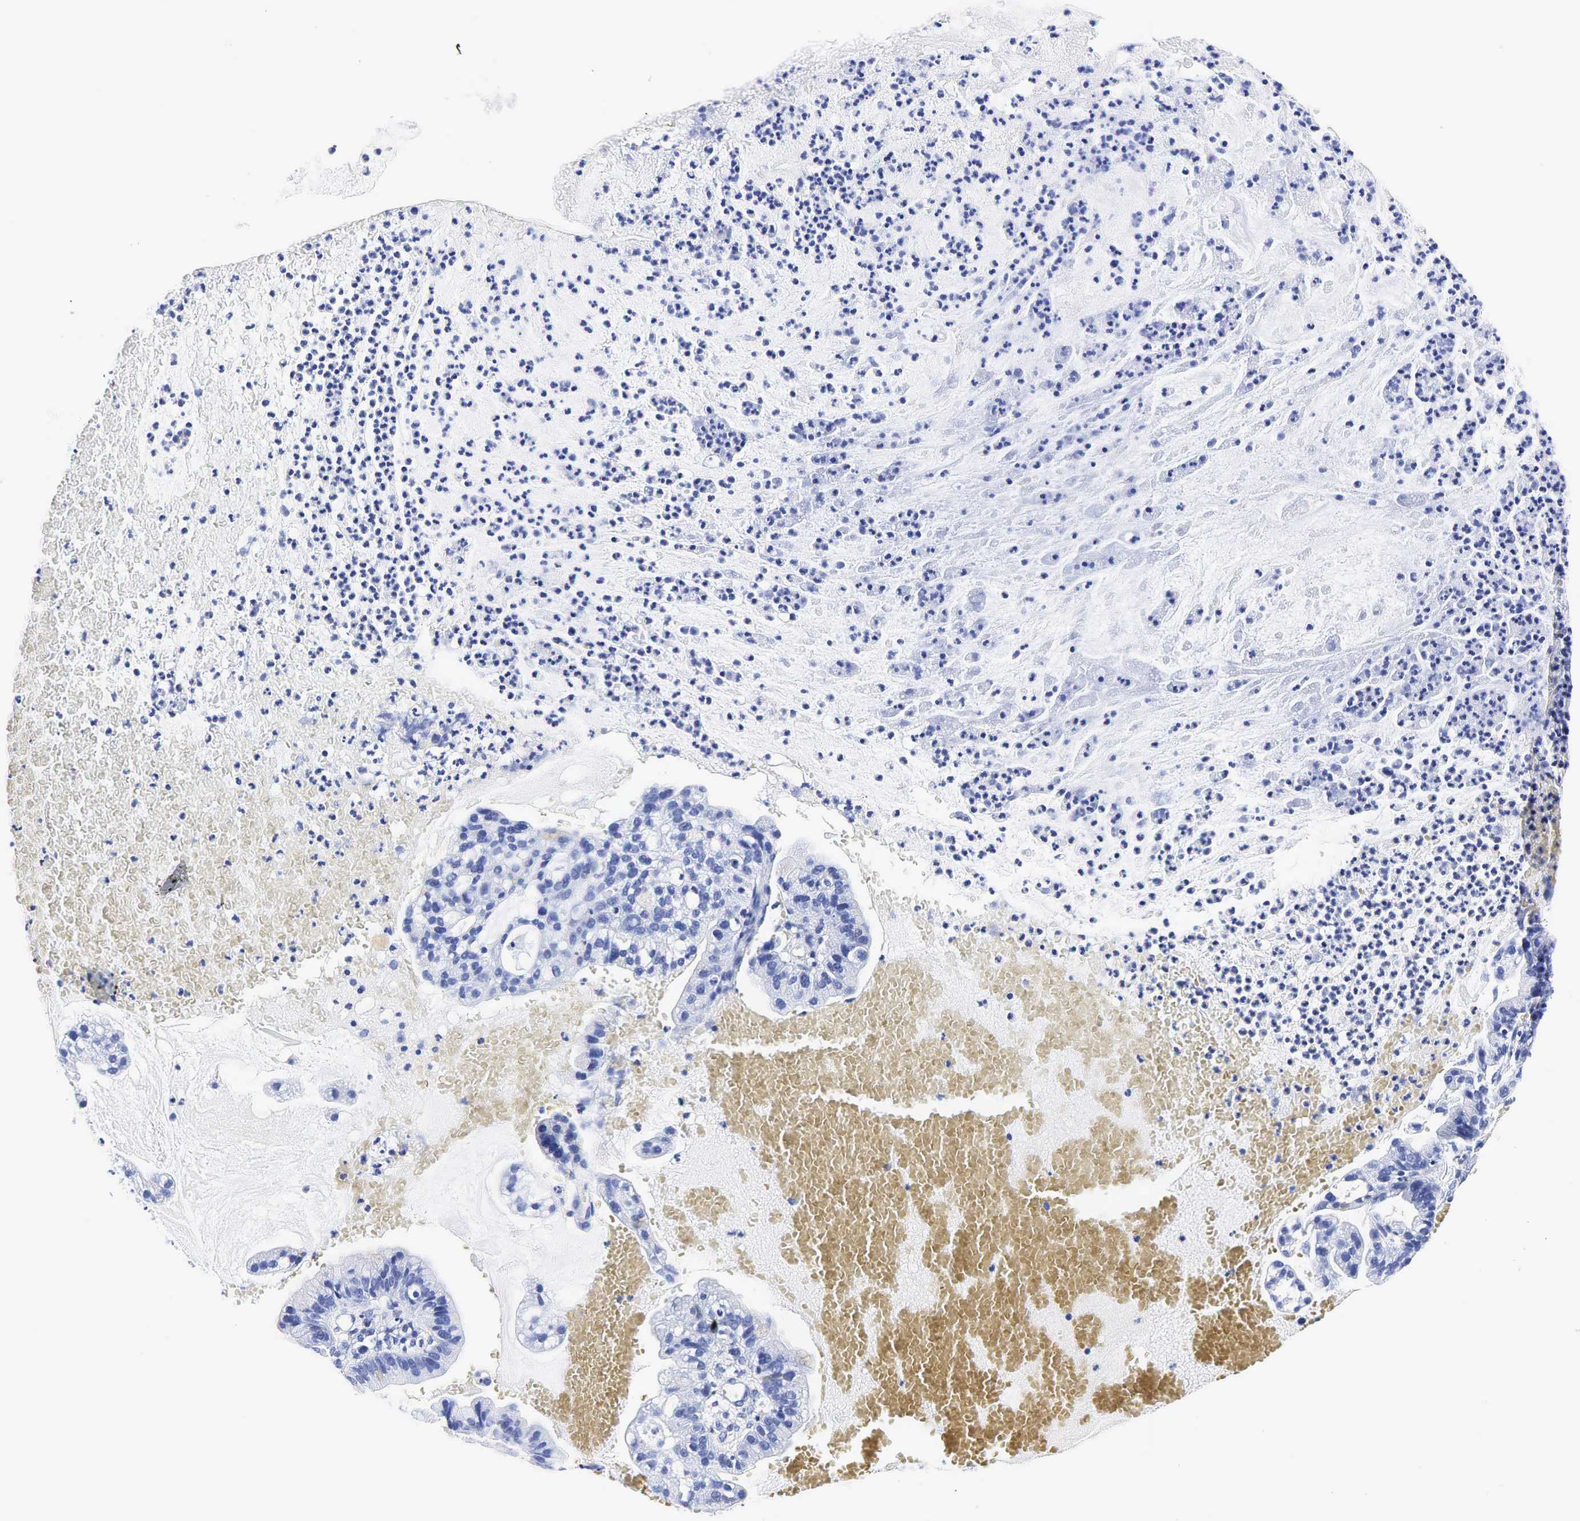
{"staining": {"intensity": "negative", "quantity": "none", "location": "none"}, "tissue": "cervical cancer", "cell_type": "Tumor cells", "image_type": "cancer", "snomed": [{"axis": "morphology", "description": "Adenocarcinoma, NOS"}, {"axis": "topography", "description": "Cervix"}], "caption": "Protein analysis of adenocarcinoma (cervical) displays no significant expression in tumor cells.", "gene": "KLK3", "patient": {"sex": "female", "age": 41}}